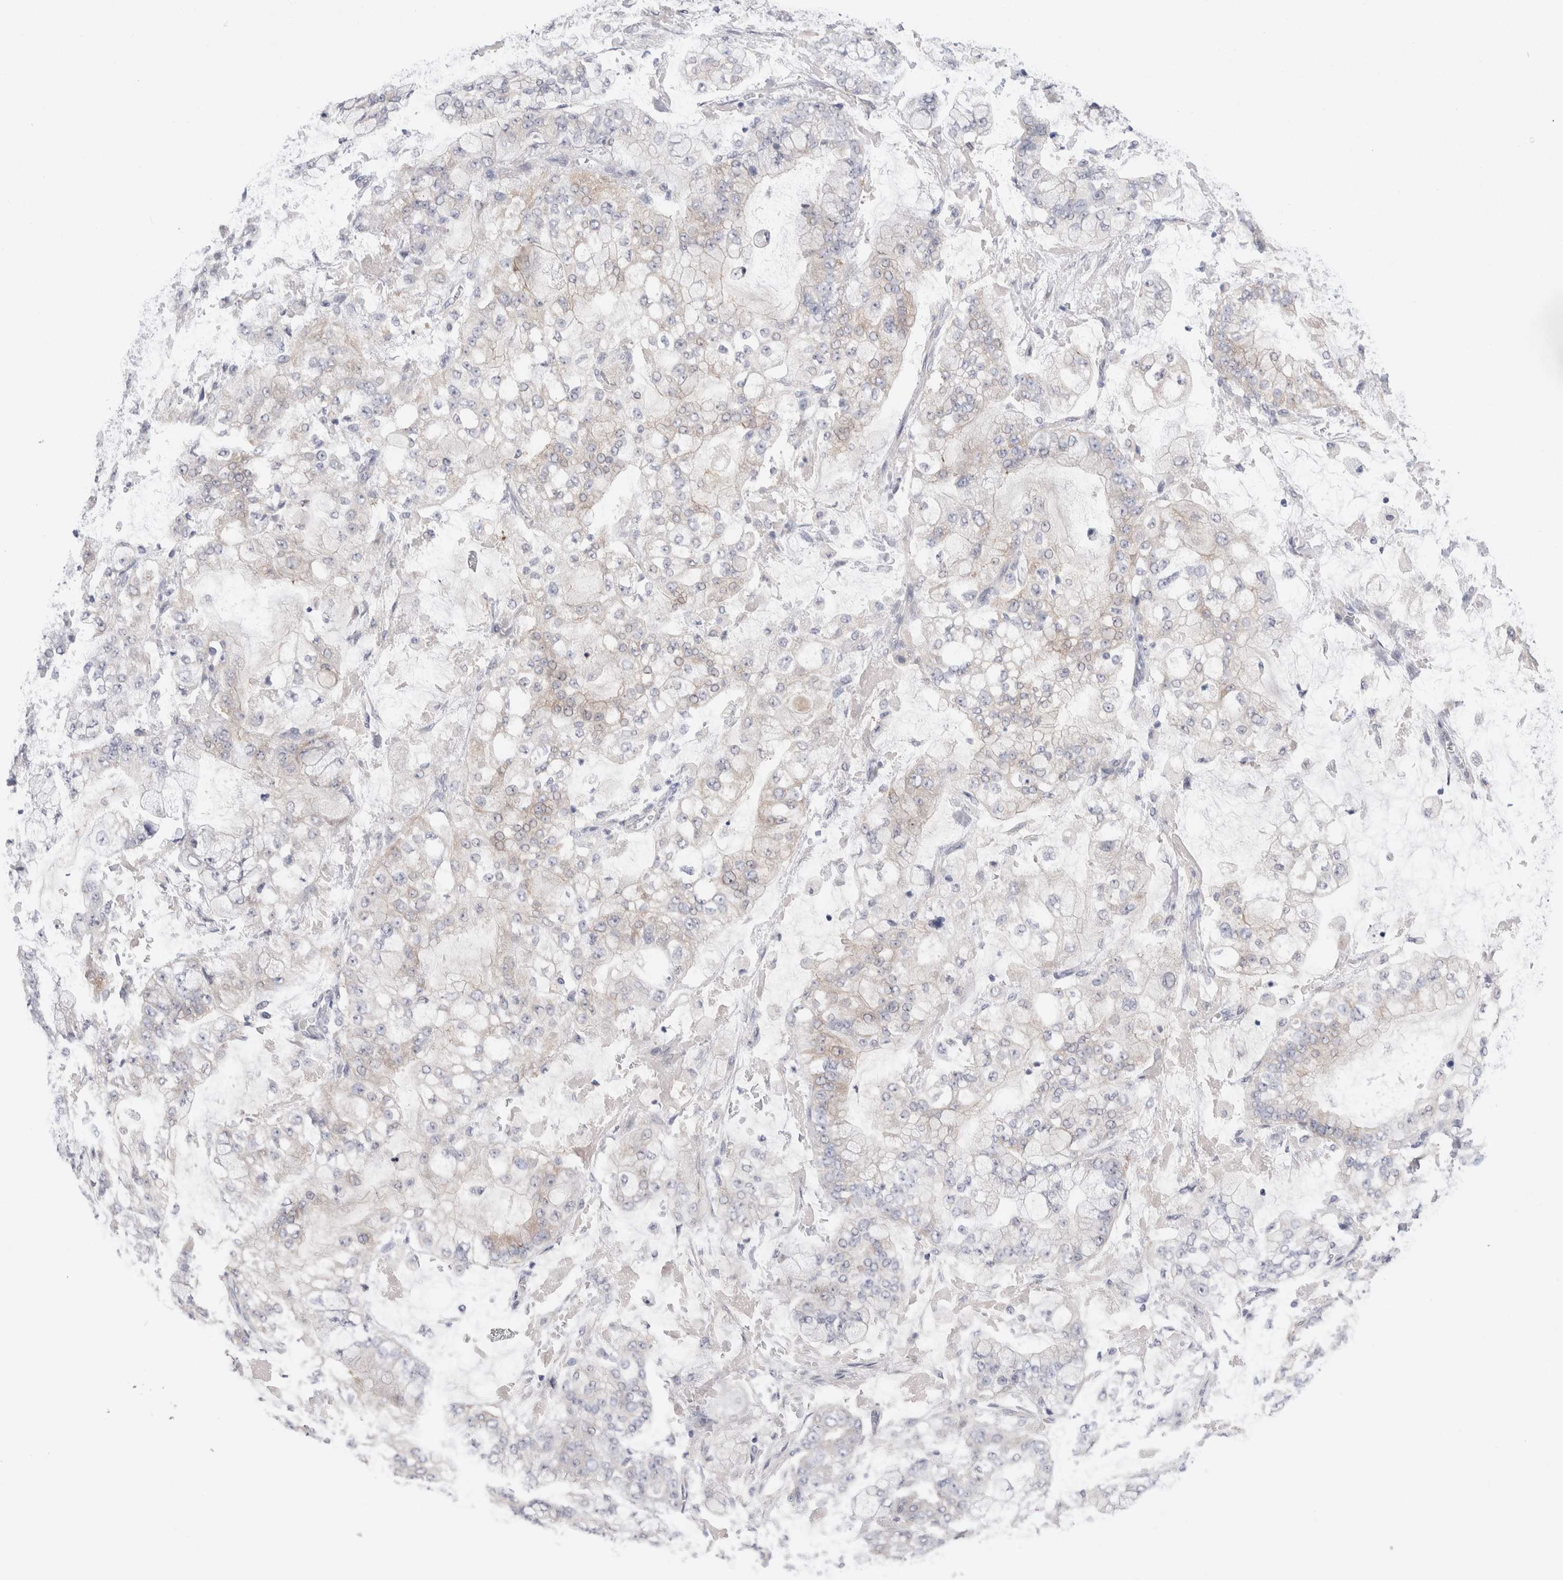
{"staining": {"intensity": "negative", "quantity": "none", "location": "none"}, "tissue": "stomach cancer", "cell_type": "Tumor cells", "image_type": "cancer", "snomed": [{"axis": "morphology", "description": "Adenocarcinoma, NOS"}, {"axis": "topography", "description": "Stomach"}], "caption": "IHC histopathology image of neoplastic tissue: stomach cancer stained with DAB shows no significant protein positivity in tumor cells. Brightfield microscopy of immunohistochemistry (IHC) stained with DAB (3,3'-diaminobenzidine) (brown) and hematoxylin (blue), captured at high magnification.", "gene": "WIPF2", "patient": {"sex": "male", "age": 76}}